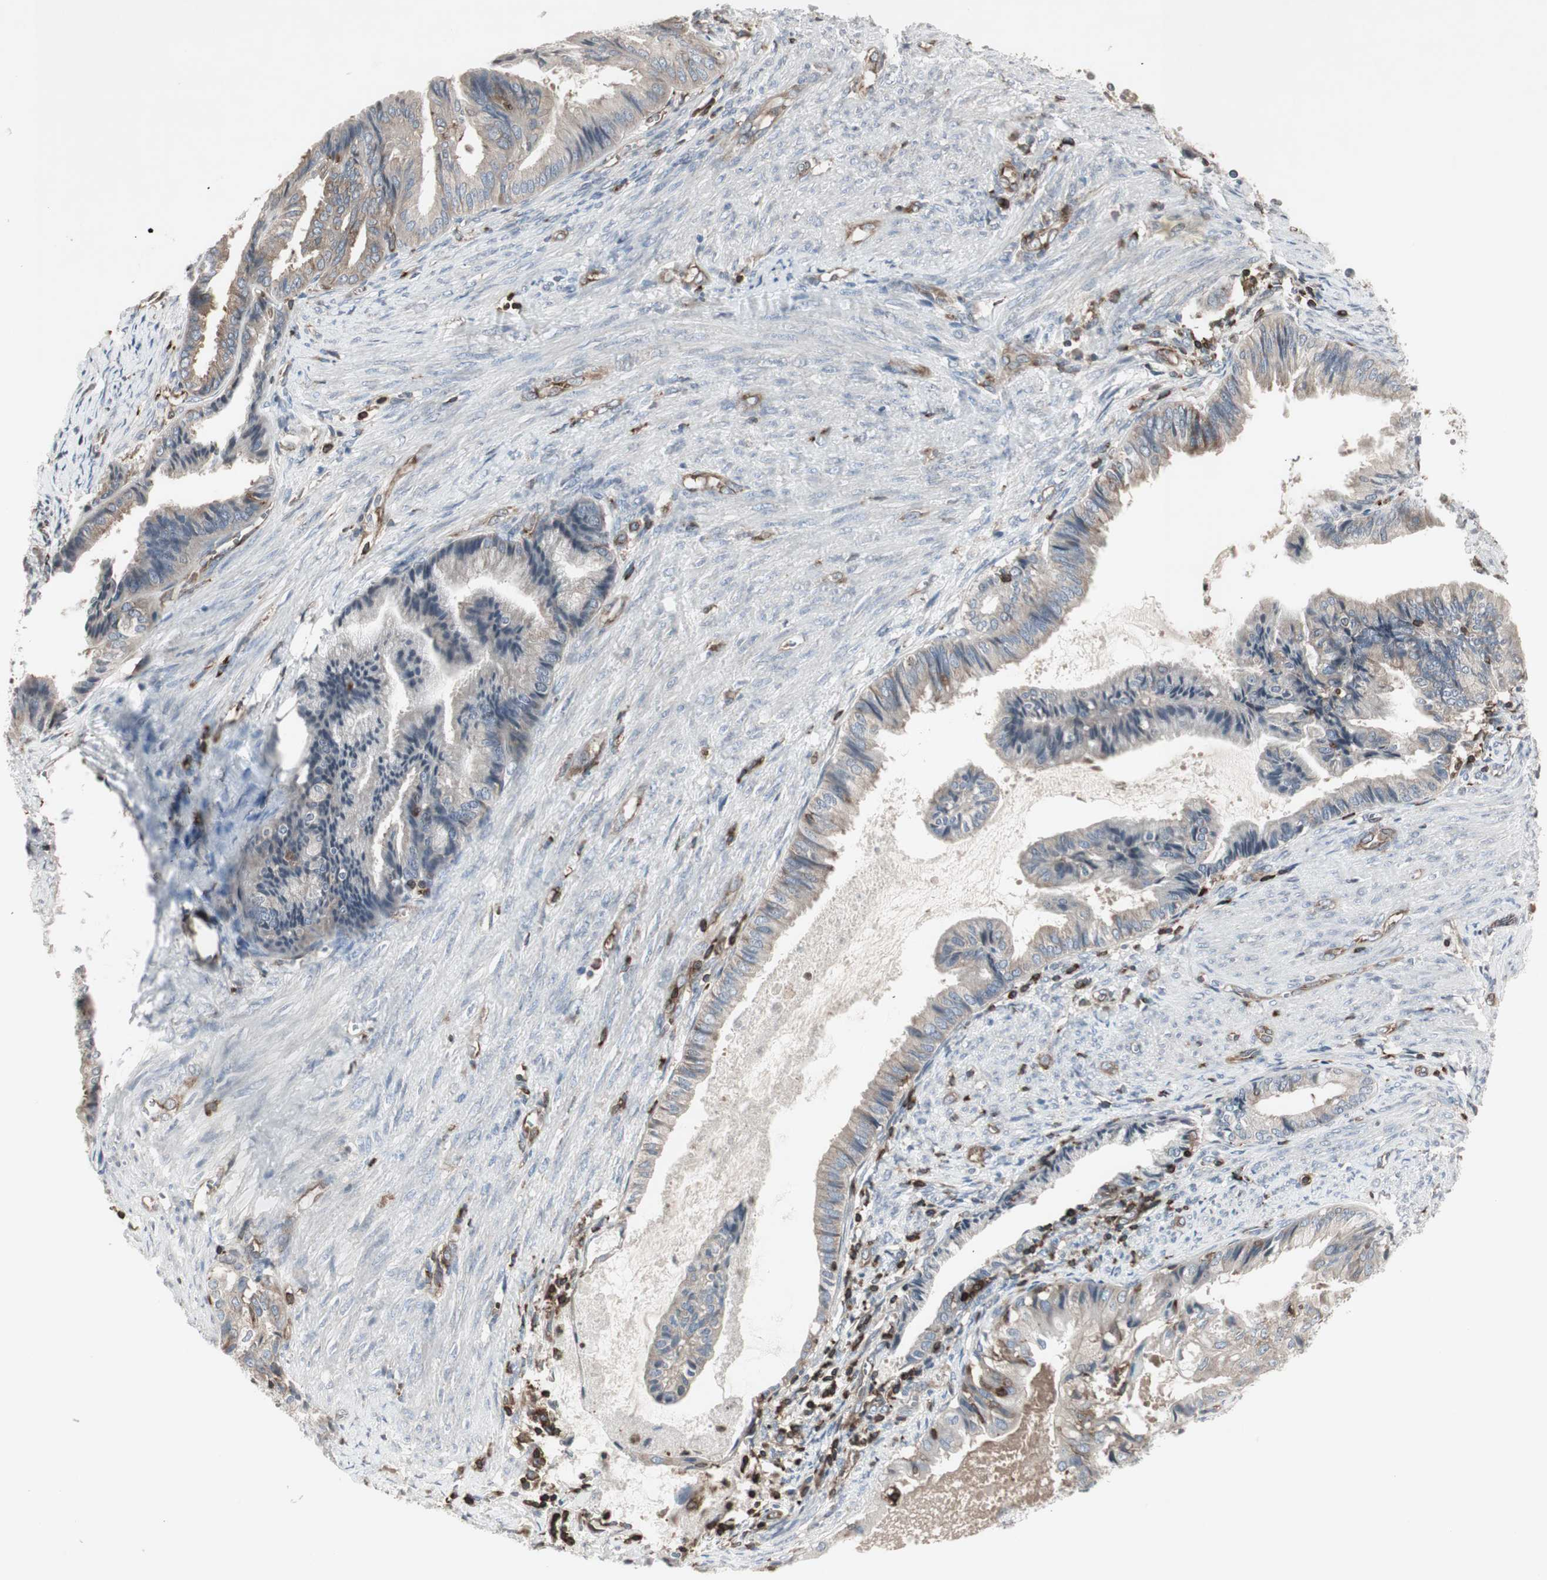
{"staining": {"intensity": "weak", "quantity": "25%-75%", "location": "cytoplasmic/membranous"}, "tissue": "endometrial cancer", "cell_type": "Tumor cells", "image_type": "cancer", "snomed": [{"axis": "morphology", "description": "Adenocarcinoma, NOS"}, {"axis": "topography", "description": "Endometrium"}], "caption": "This photomicrograph shows endometrial adenocarcinoma stained with immunohistochemistry (IHC) to label a protein in brown. The cytoplasmic/membranous of tumor cells show weak positivity for the protein. Nuclei are counter-stained blue.", "gene": "ARHGEF1", "patient": {"sex": "female", "age": 86}}